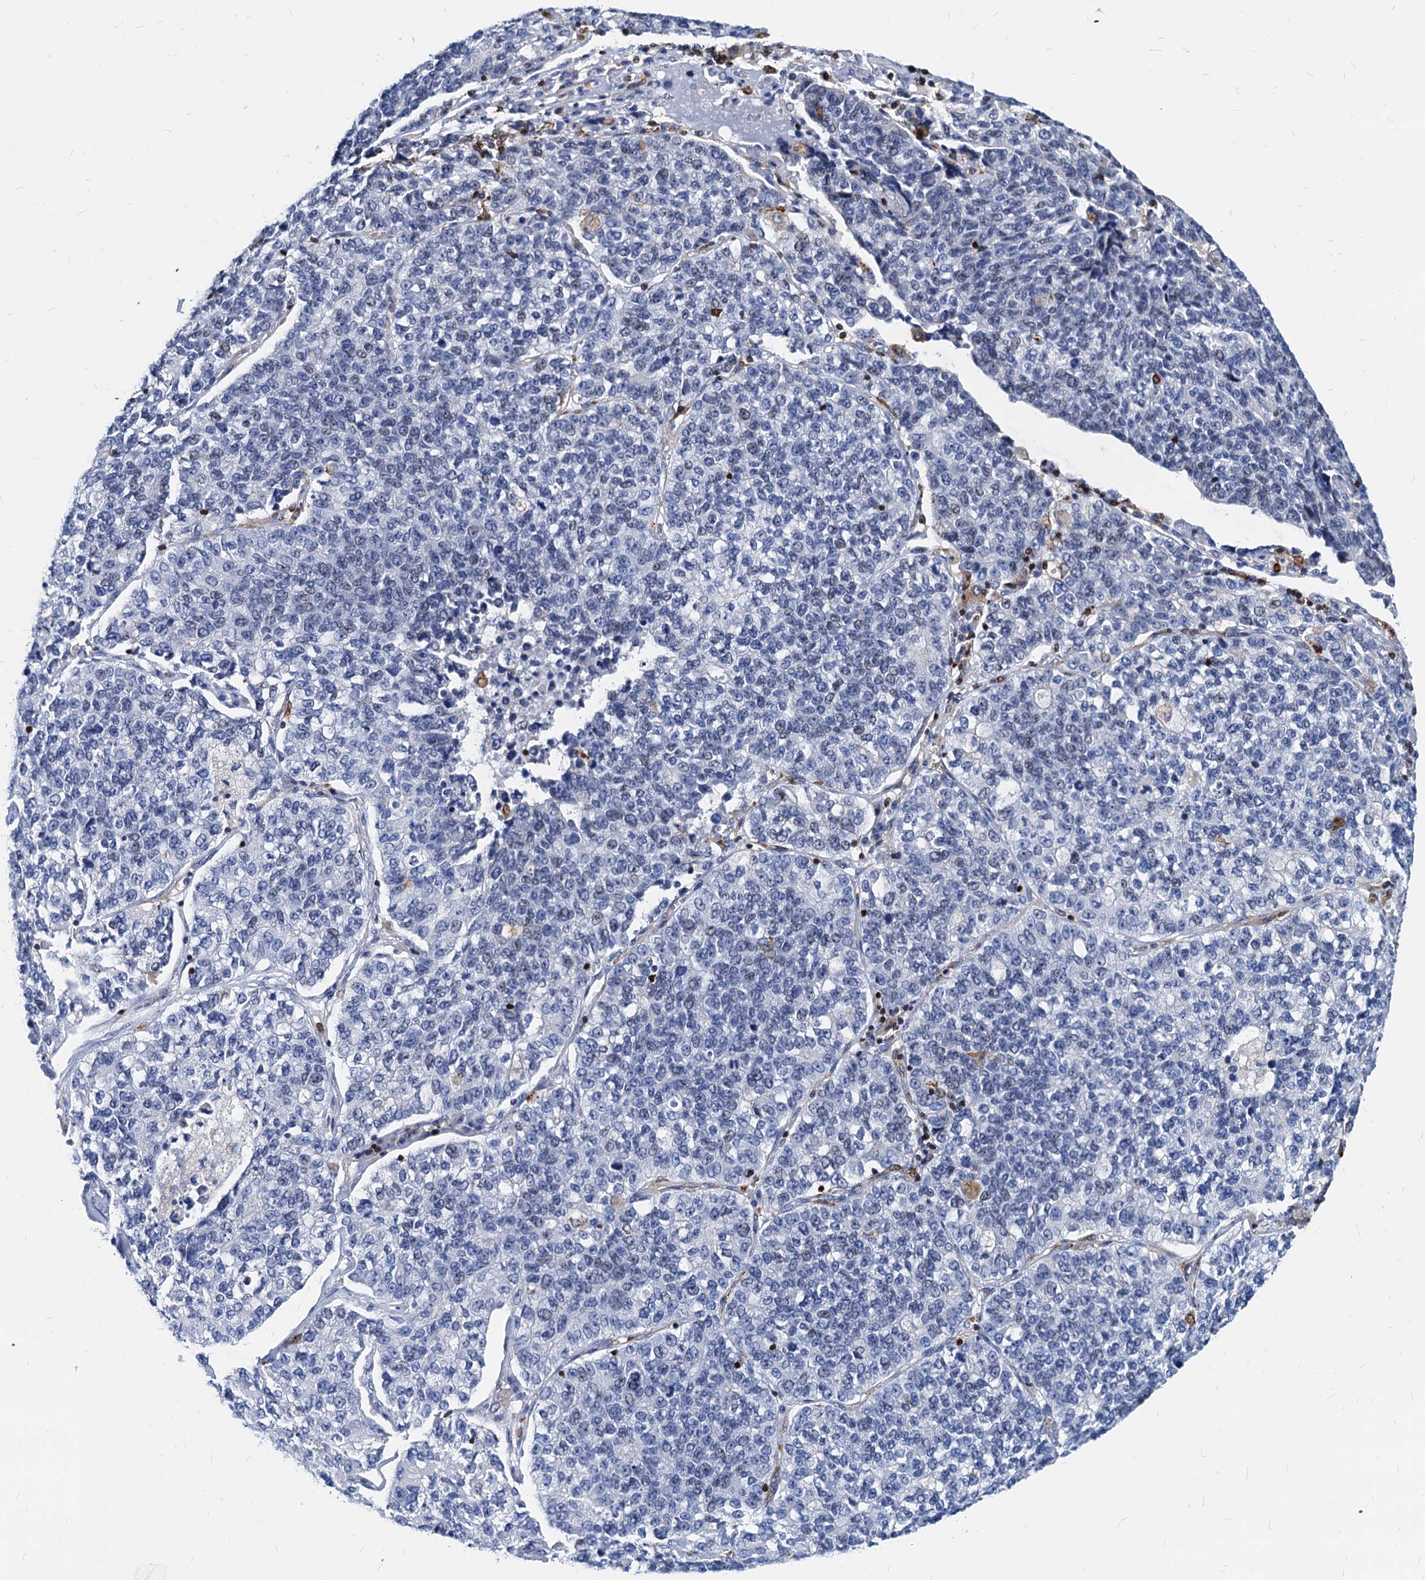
{"staining": {"intensity": "negative", "quantity": "none", "location": "none"}, "tissue": "lung cancer", "cell_type": "Tumor cells", "image_type": "cancer", "snomed": [{"axis": "morphology", "description": "Adenocarcinoma, NOS"}, {"axis": "topography", "description": "Lung"}], "caption": "Immunohistochemical staining of lung cancer displays no significant positivity in tumor cells. (DAB (3,3'-diaminobenzidine) IHC, high magnification).", "gene": "LCP2", "patient": {"sex": "male", "age": 49}}